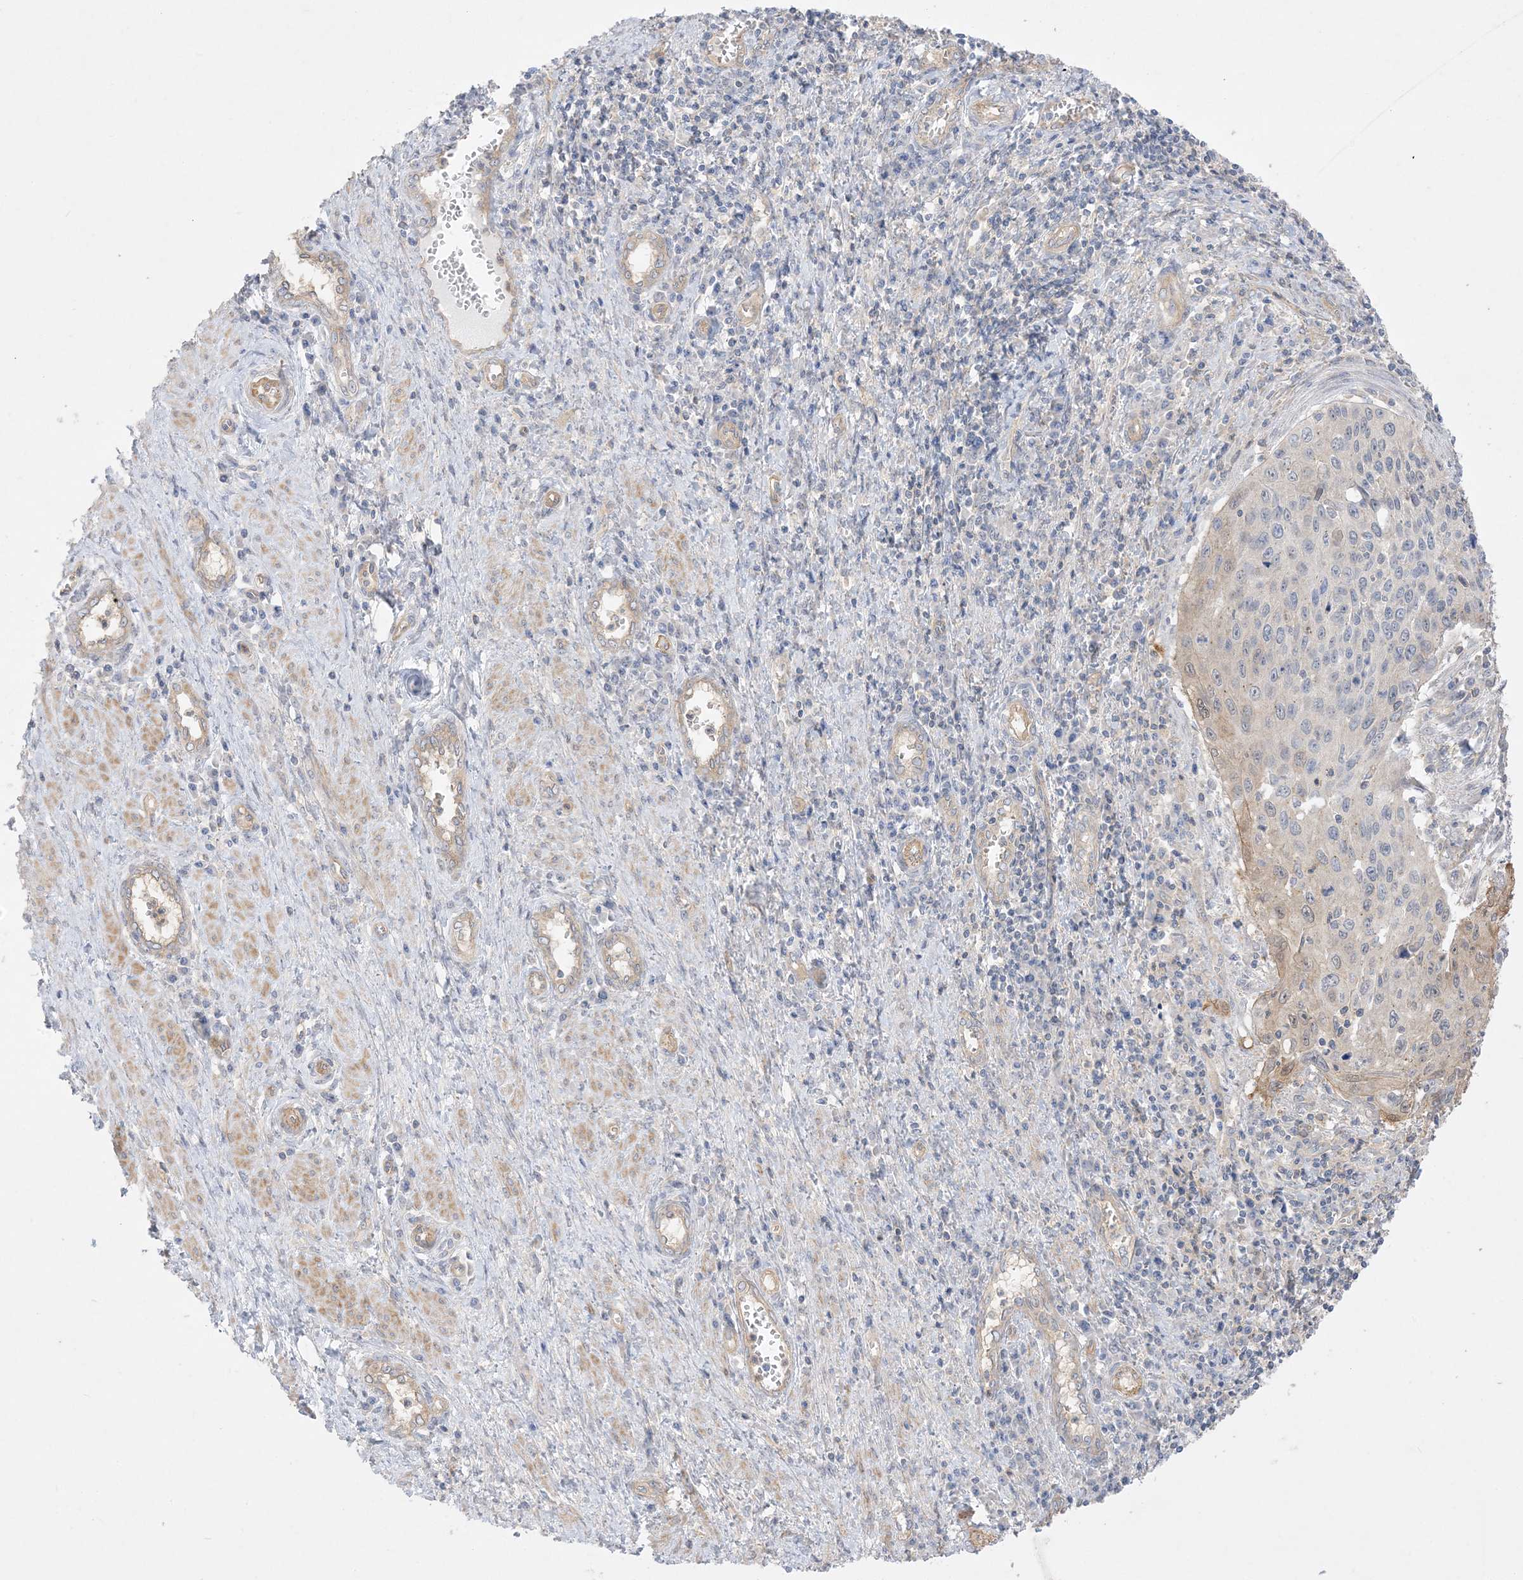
{"staining": {"intensity": "negative", "quantity": "none", "location": "none"}, "tissue": "cervical cancer", "cell_type": "Tumor cells", "image_type": "cancer", "snomed": [{"axis": "morphology", "description": "Squamous cell carcinoma, NOS"}, {"axis": "topography", "description": "Cervix"}], "caption": "This is a micrograph of IHC staining of cervical cancer, which shows no staining in tumor cells.", "gene": "ARHGEF9", "patient": {"sex": "female", "age": 32}}